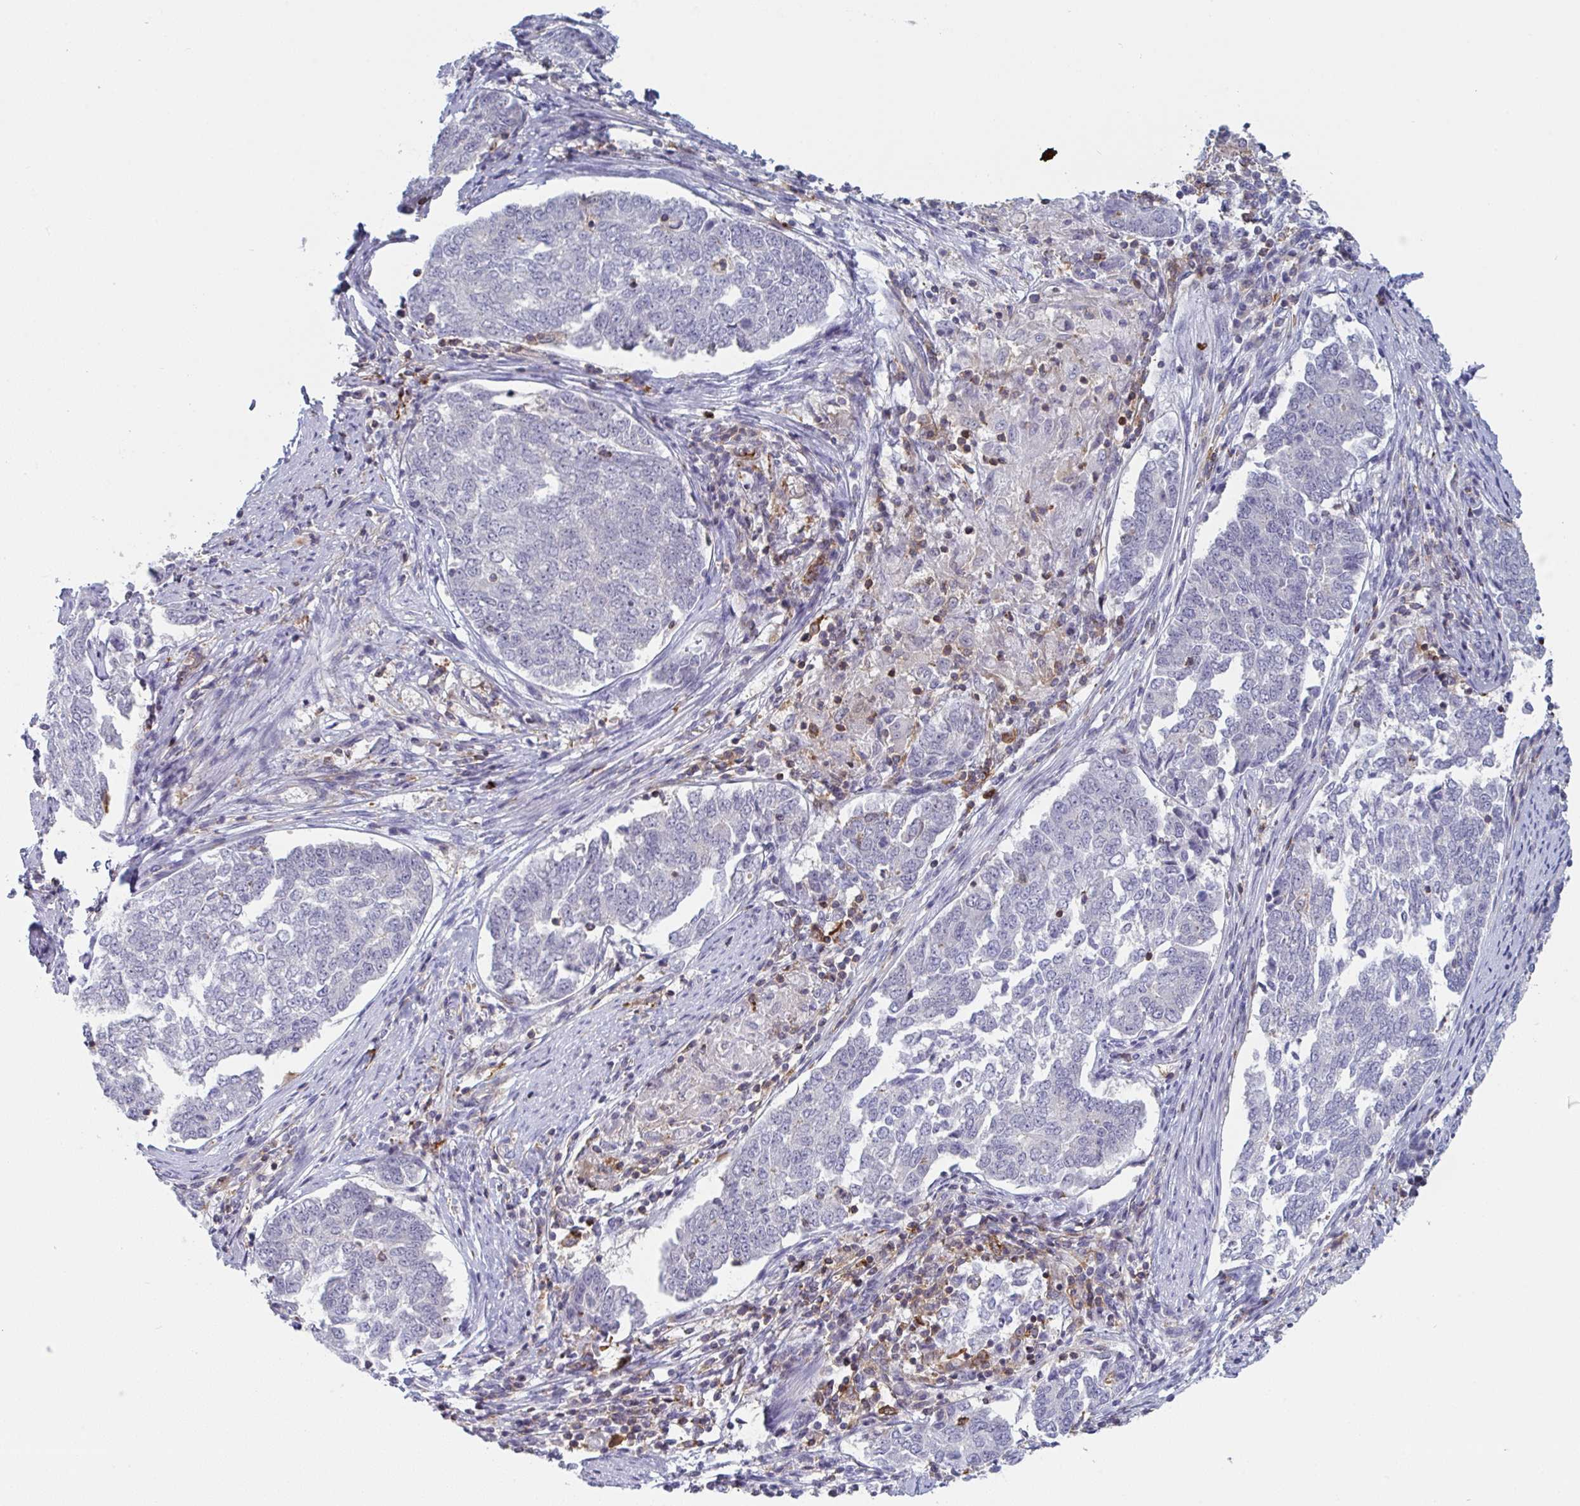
{"staining": {"intensity": "negative", "quantity": "none", "location": "none"}, "tissue": "endometrial cancer", "cell_type": "Tumor cells", "image_type": "cancer", "snomed": [{"axis": "morphology", "description": "Adenocarcinoma, NOS"}, {"axis": "topography", "description": "Endometrium"}], "caption": "This is an IHC photomicrograph of endometrial adenocarcinoma. There is no staining in tumor cells.", "gene": "DISP2", "patient": {"sex": "female", "age": 80}}